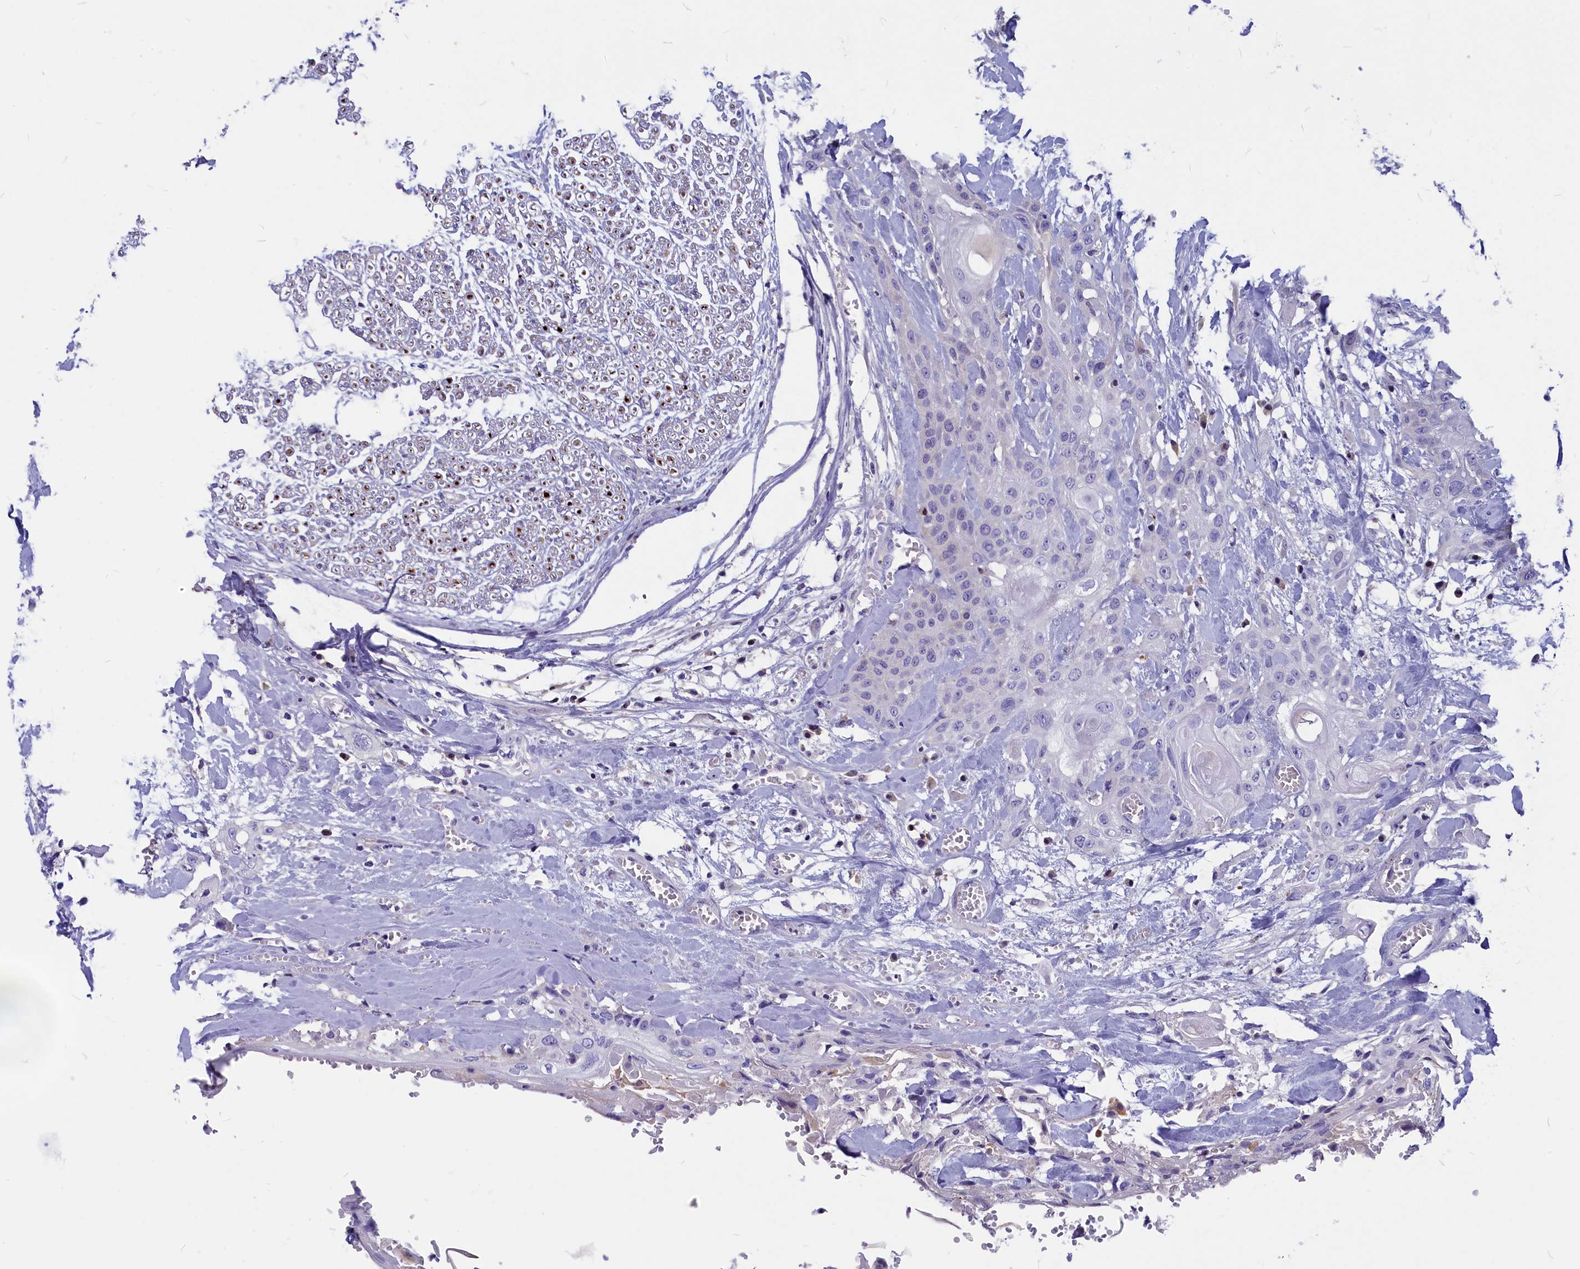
{"staining": {"intensity": "negative", "quantity": "none", "location": "none"}, "tissue": "head and neck cancer", "cell_type": "Tumor cells", "image_type": "cancer", "snomed": [{"axis": "morphology", "description": "Squamous cell carcinoma, NOS"}, {"axis": "topography", "description": "Head-Neck"}], "caption": "IHC of head and neck cancer shows no staining in tumor cells.", "gene": "NKPD1", "patient": {"sex": "female", "age": 43}}